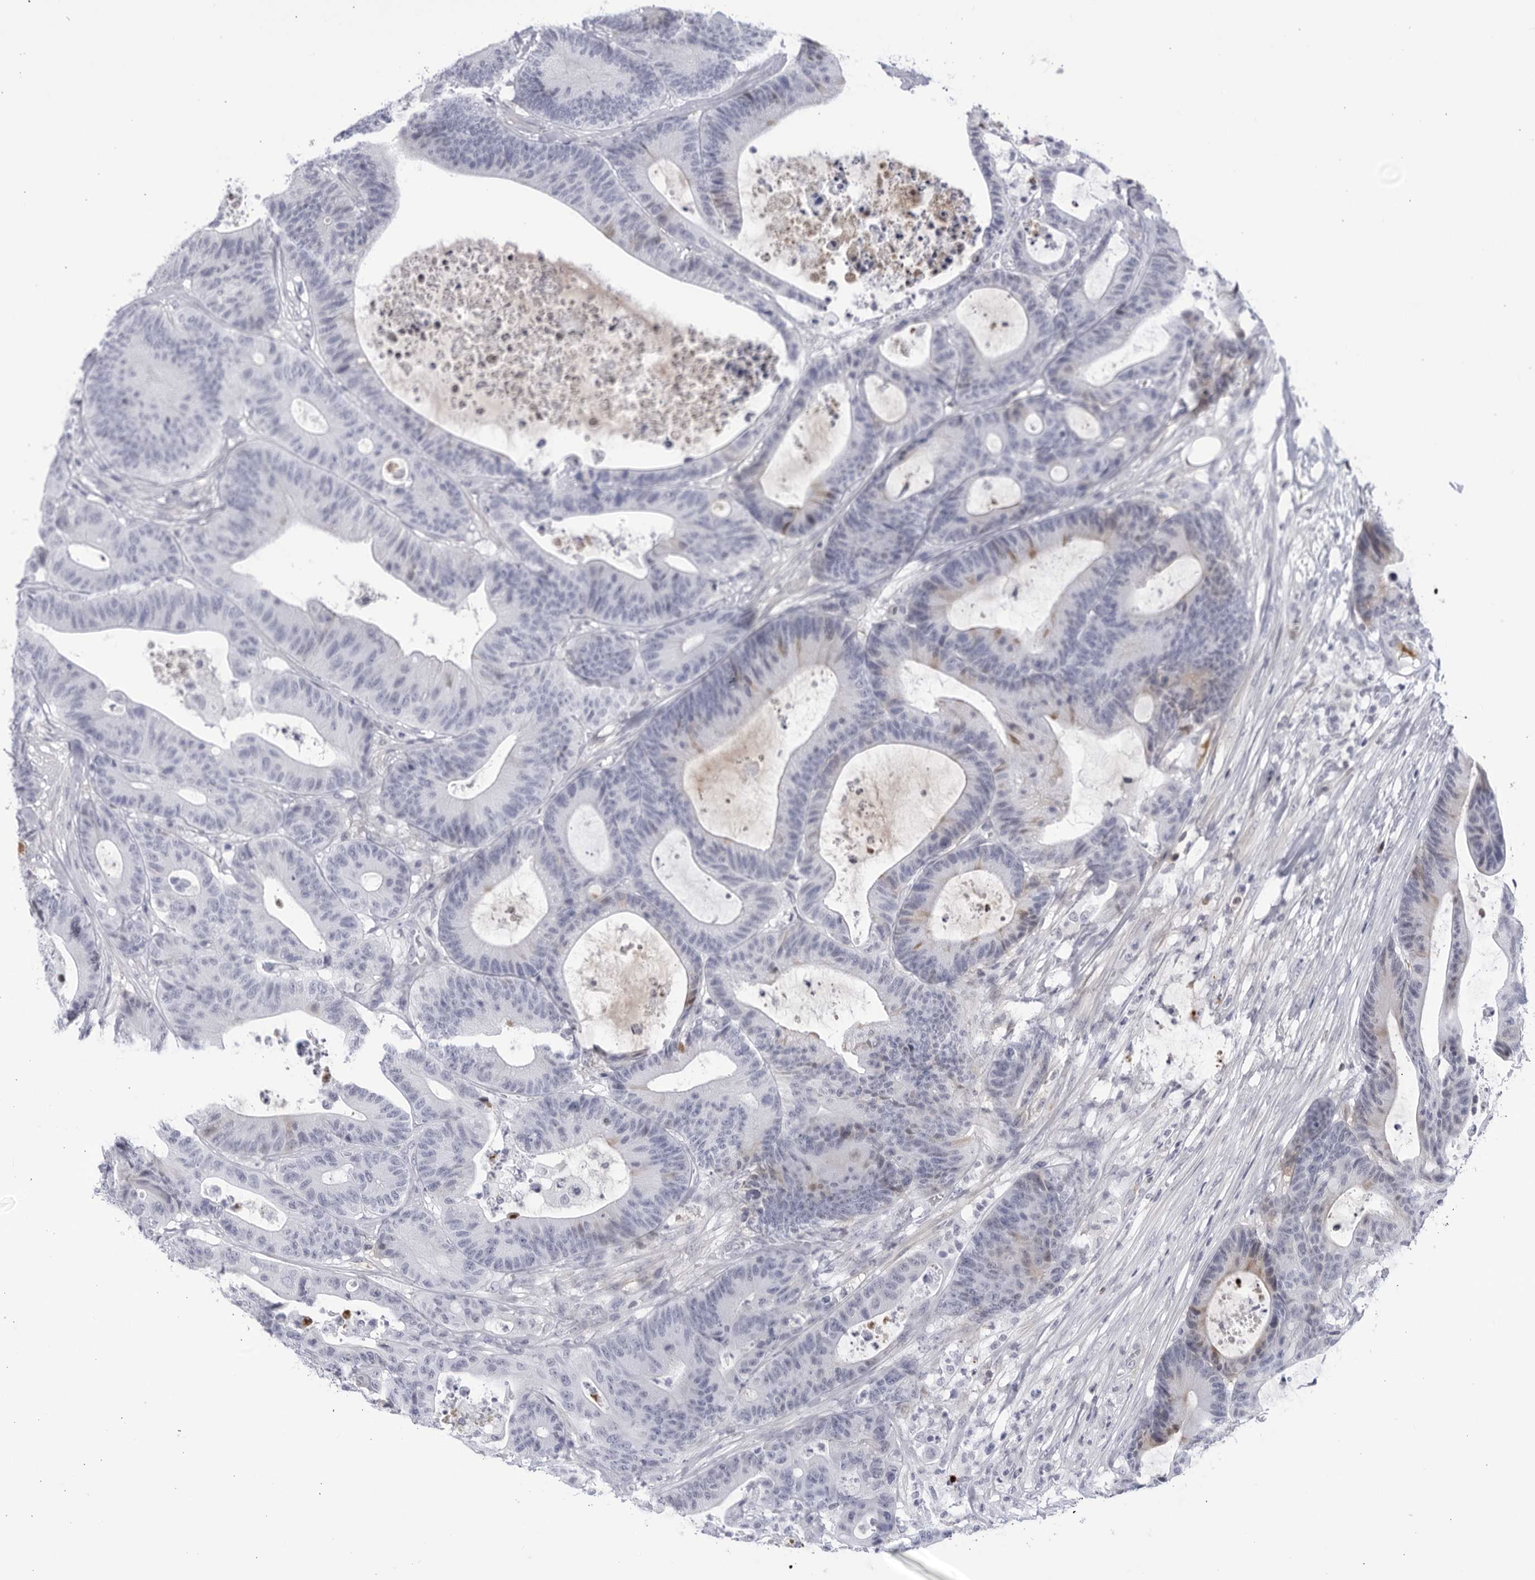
{"staining": {"intensity": "weak", "quantity": "<25%", "location": "cytoplasmic/membranous"}, "tissue": "colorectal cancer", "cell_type": "Tumor cells", "image_type": "cancer", "snomed": [{"axis": "morphology", "description": "Adenocarcinoma, NOS"}, {"axis": "topography", "description": "Colon"}], "caption": "Immunohistochemical staining of human adenocarcinoma (colorectal) reveals no significant staining in tumor cells.", "gene": "CNBD1", "patient": {"sex": "female", "age": 84}}